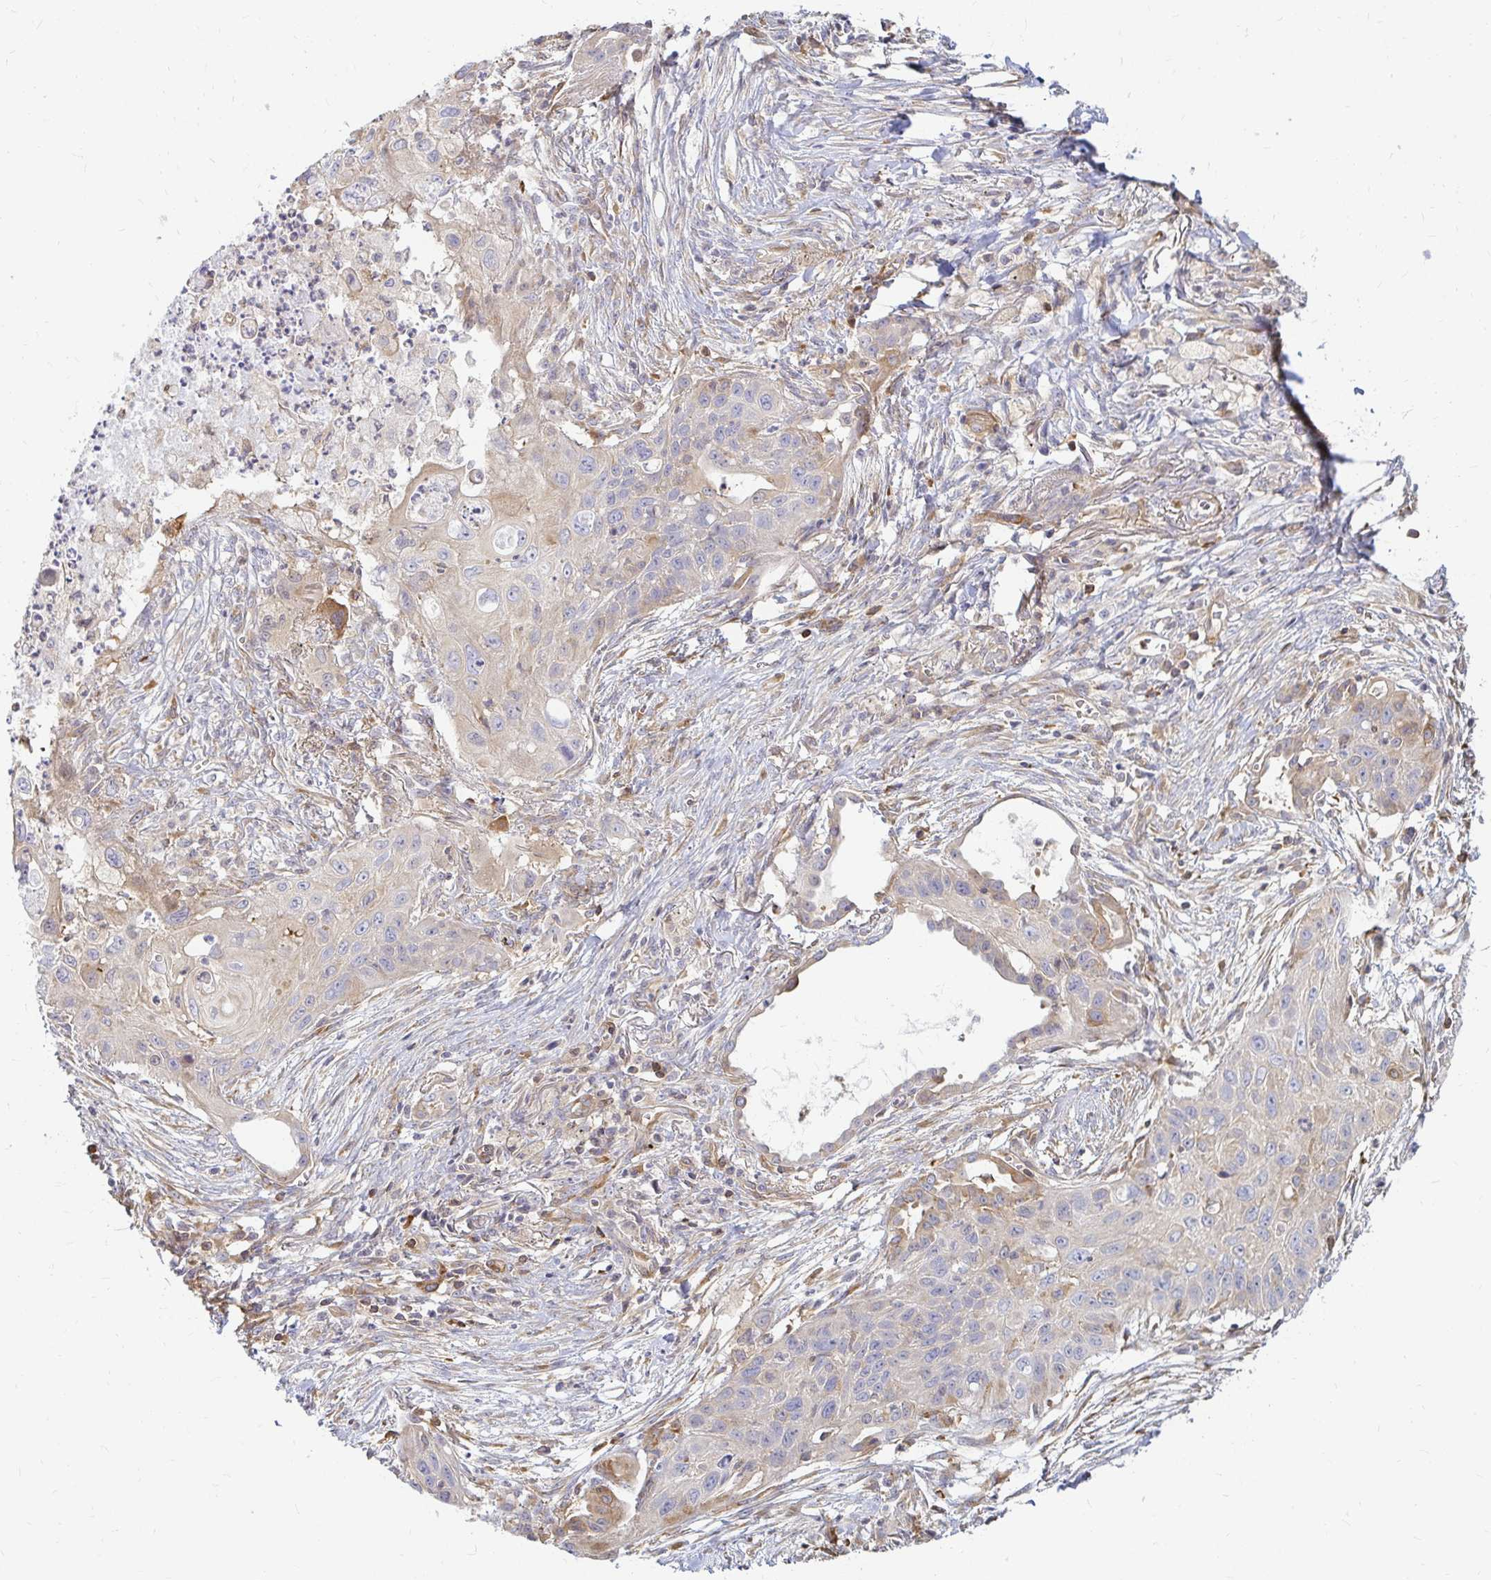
{"staining": {"intensity": "weak", "quantity": "25%-75%", "location": "cytoplasmic/membranous"}, "tissue": "lung cancer", "cell_type": "Tumor cells", "image_type": "cancer", "snomed": [{"axis": "morphology", "description": "Squamous cell carcinoma, NOS"}, {"axis": "topography", "description": "Lung"}], "caption": "Lung cancer stained with a brown dye reveals weak cytoplasmic/membranous positive expression in about 25%-75% of tumor cells.", "gene": "CAST", "patient": {"sex": "male", "age": 71}}